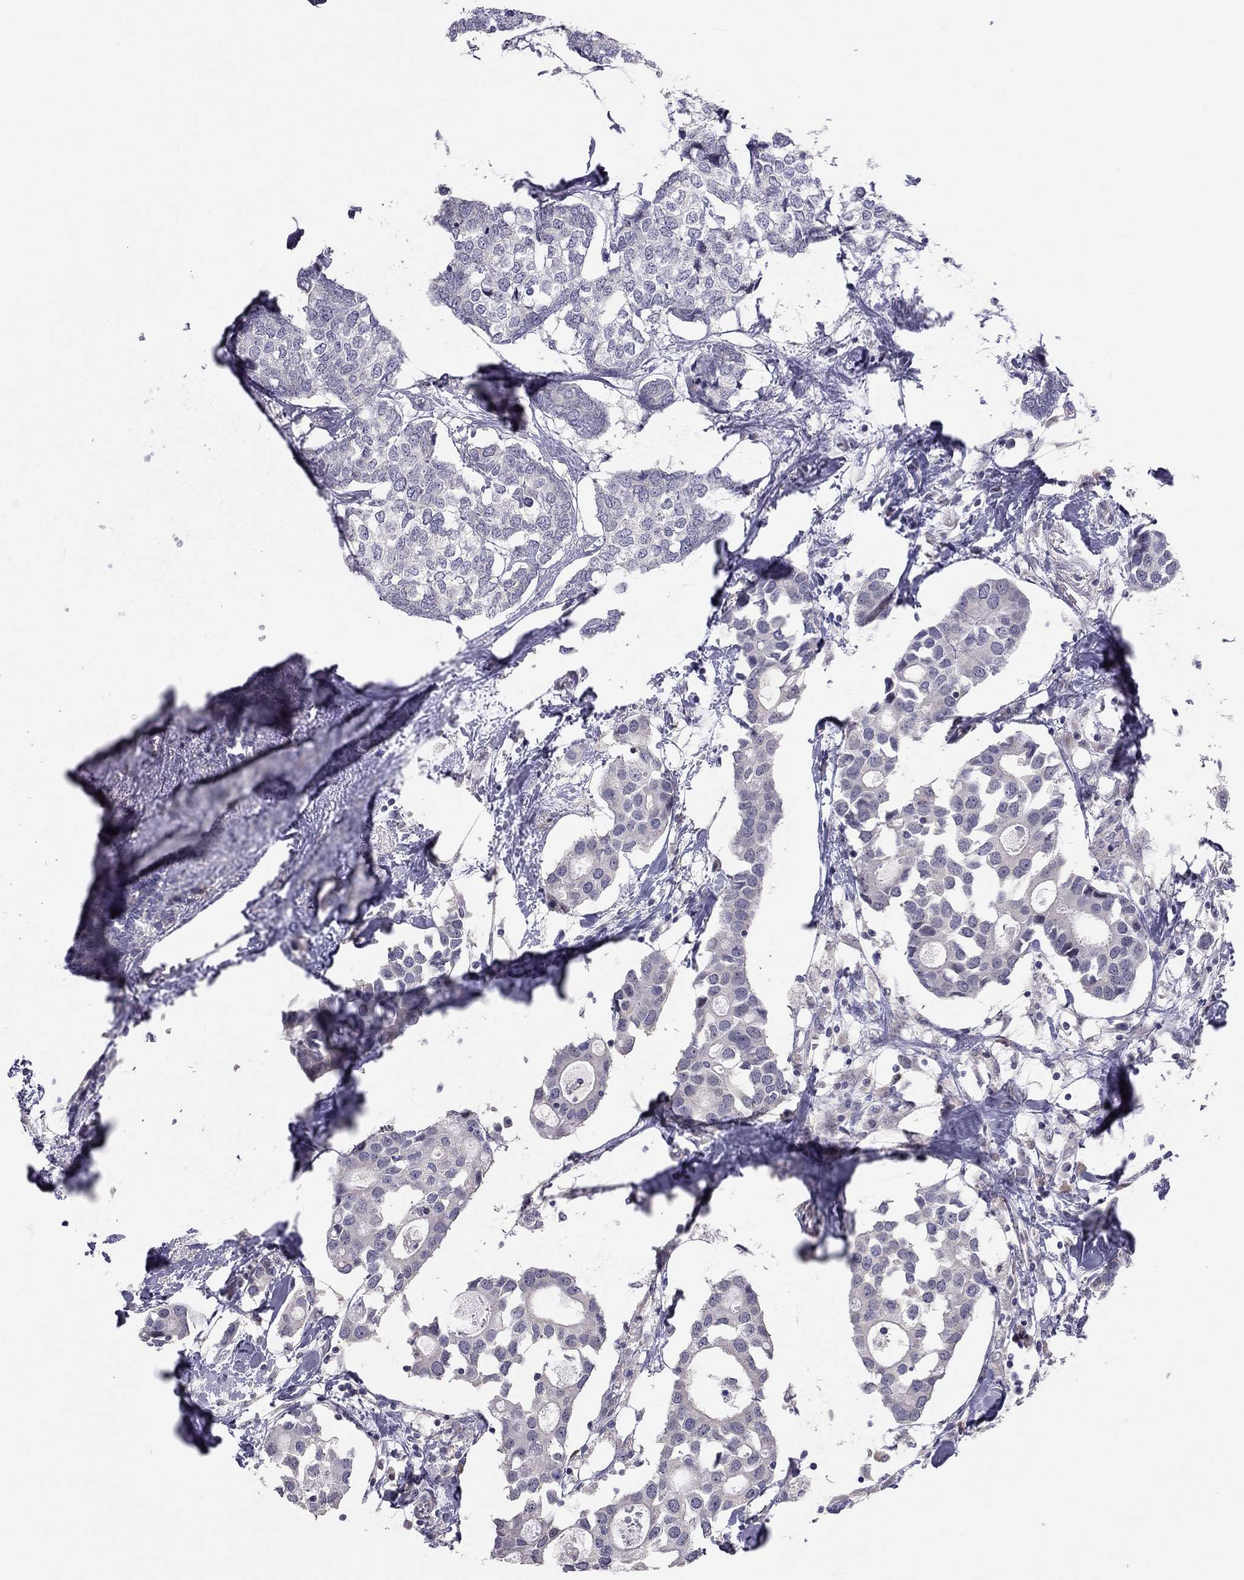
{"staining": {"intensity": "negative", "quantity": "none", "location": "none"}, "tissue": "breast cancer", "cell_type": "Tumor cells", "image_type": "cancer", "snomed": [{"axis": "morphology", "description": "Duct carcinoma"}, {"axis": "topography", "description": "Breast"}], "caption": "This photomicrograph is of breast intraductal carcinoma stained with IHC to label a protein in brown with the nuclei are counter-stained blue. There is no positivity in tumor cells.", "gene": "HSF2BP", "patient": {"sex": "female", "age": 83}}